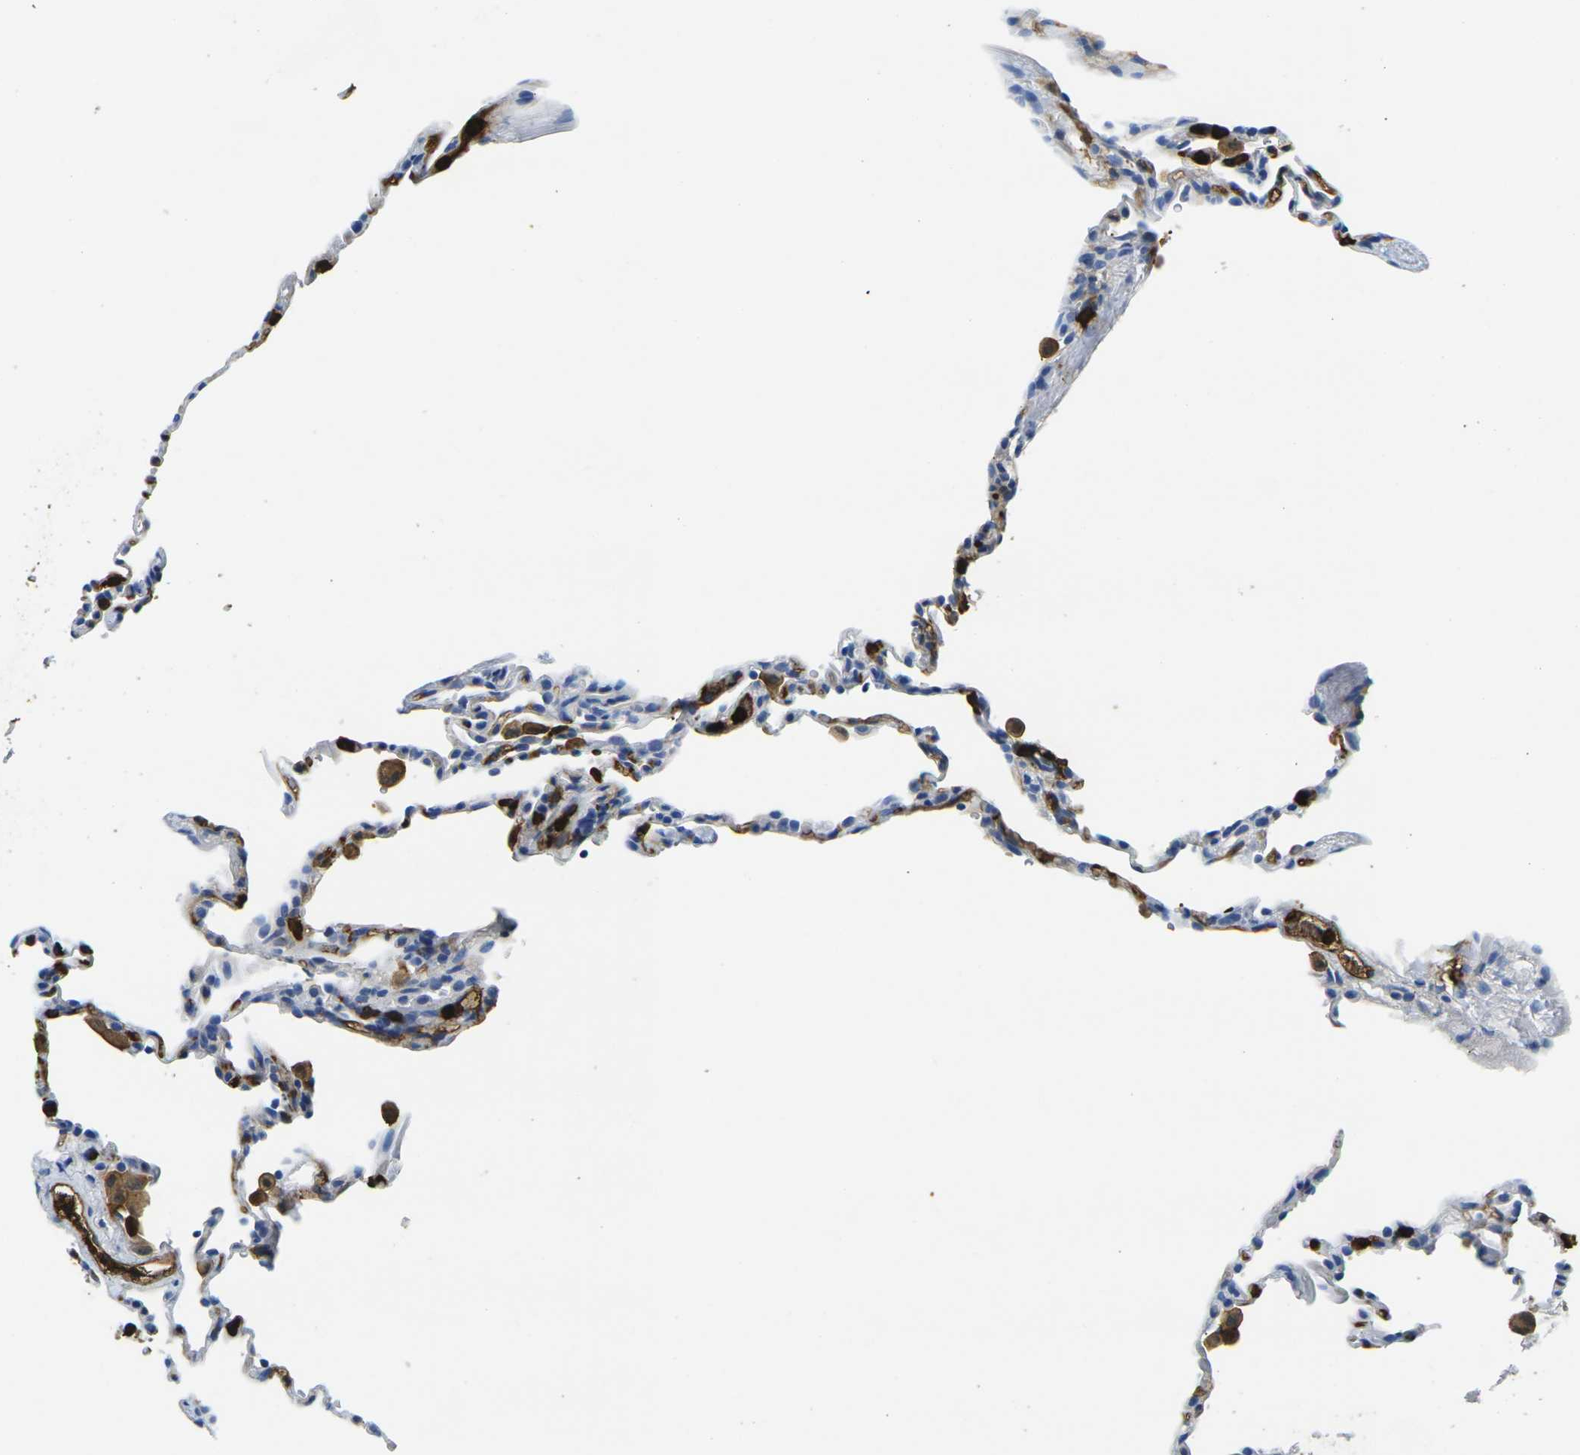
{"staining": {"intensity": "strong", "quantity": "25%-75%", "location": "cytoplasmic/membranous"}, "tissue": "lung", "cell_type": "Alveolar cells", "image_type": "normal", "snomed": [{"axis": "morphology", "description": "Normal tissue, NOS"}, {"axis": "topography", "description": "Lung"}], "caption": "Immunohistochemical staining of unremarkable lung displays strong cytoplasmic/membranous protein expression in approximately 25%-75% of alveolar cells. The staining was performed using DAB, with brown indicating positive protein expression. Nuclei are stained blue with hematoxylin.", "gene": "S100A9", "patient": {"sex": "male", "age": 59}}